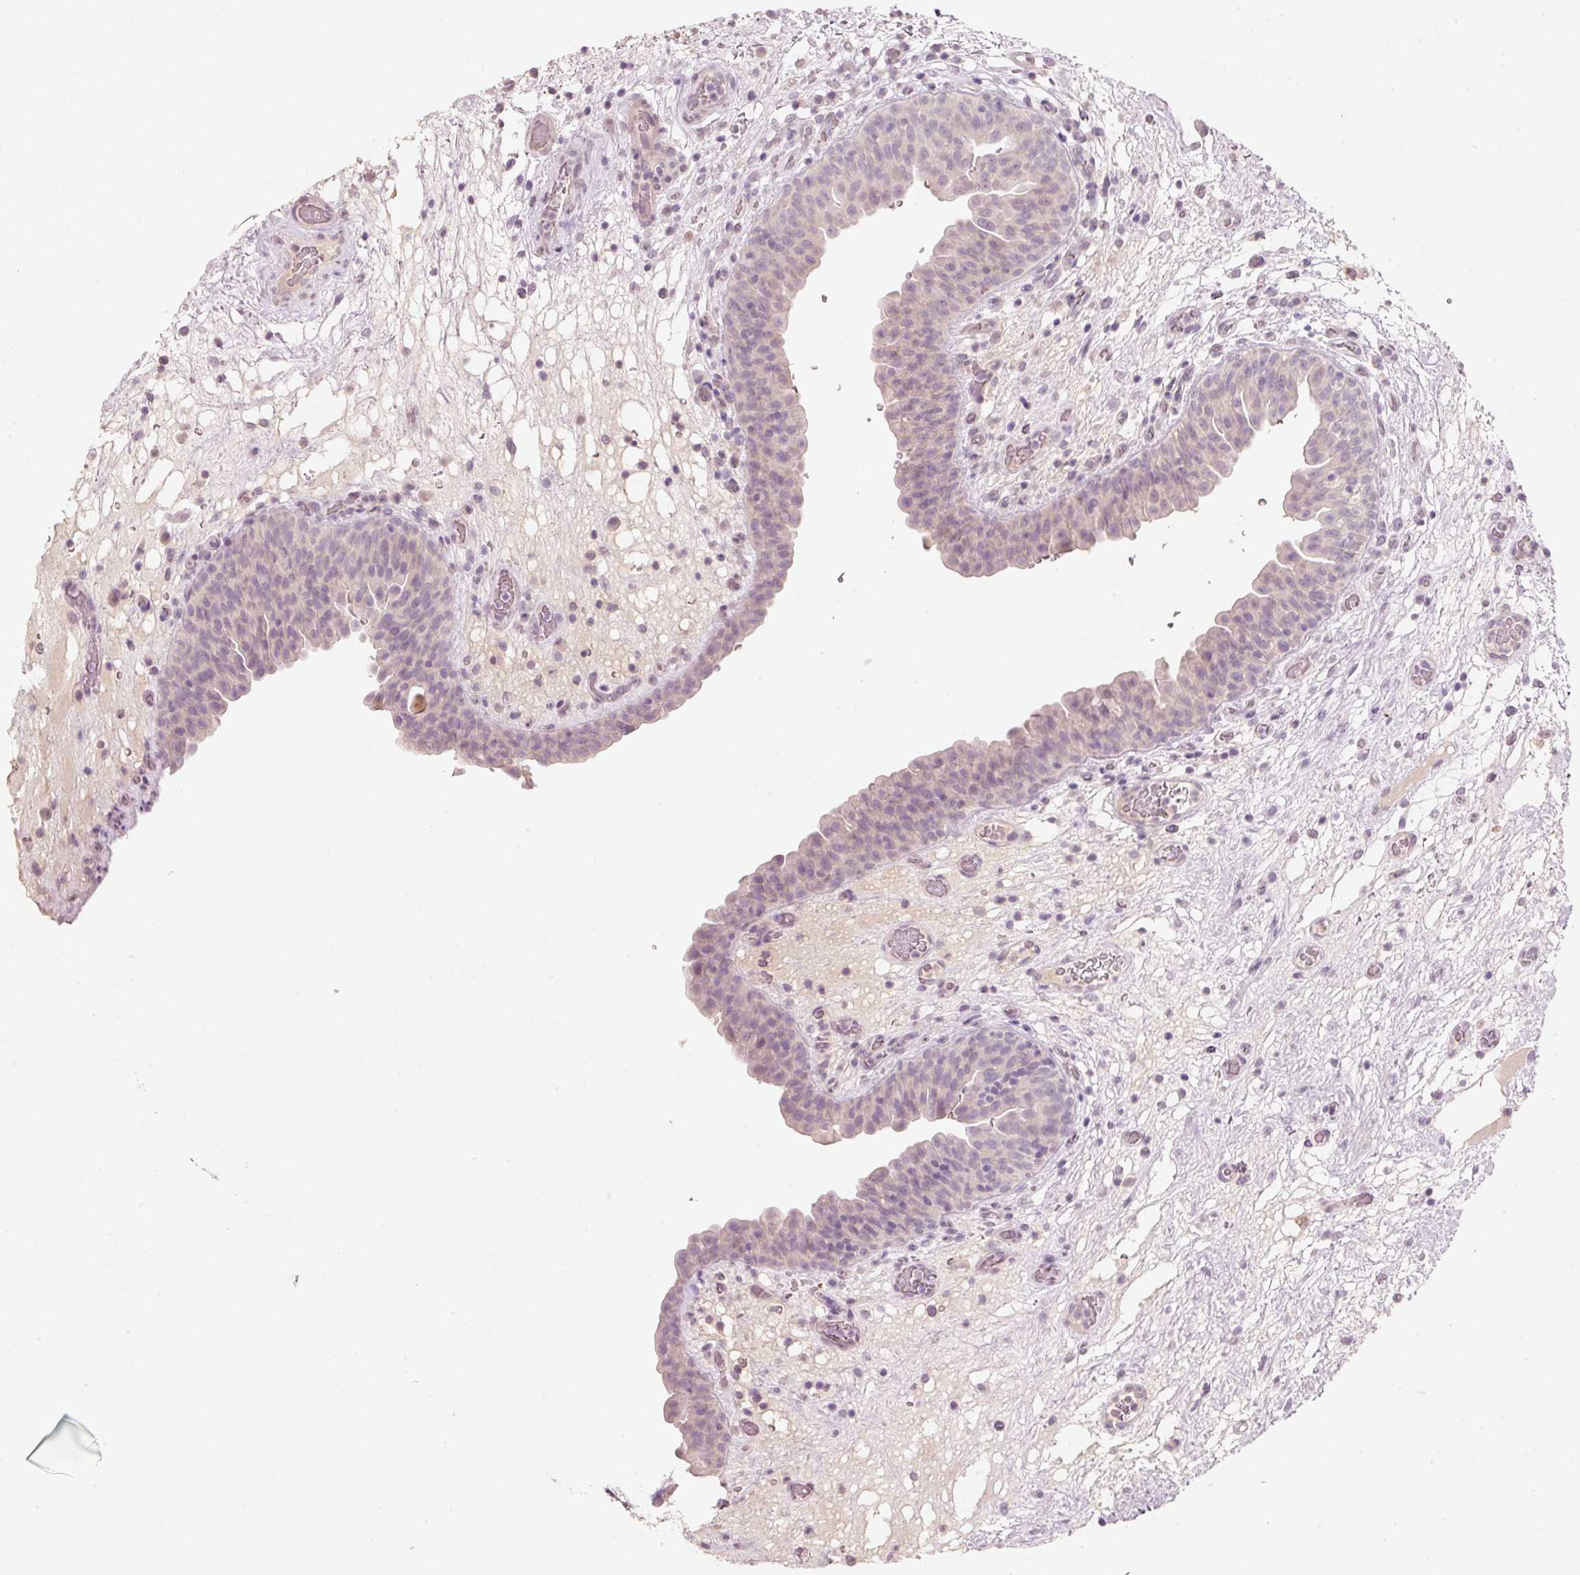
{"staining": {"intensity": "negative", "quantity": "none", "location": "none"}, "tissue": "urinary bladder", "cell_type": "Urothelial cells", "image_type": "normal", "snomed": [{"axis": "morphology", "description": "Normal tissue, NOS"}, {"axis": "topography", "description": "Urinary bladder"}], "caption": "Protein analysis of normal urinary bladder displays no significant expression in urothelial cells.", "gene": "STEAP1", "patient": {"sex": "male", "age": 71}}